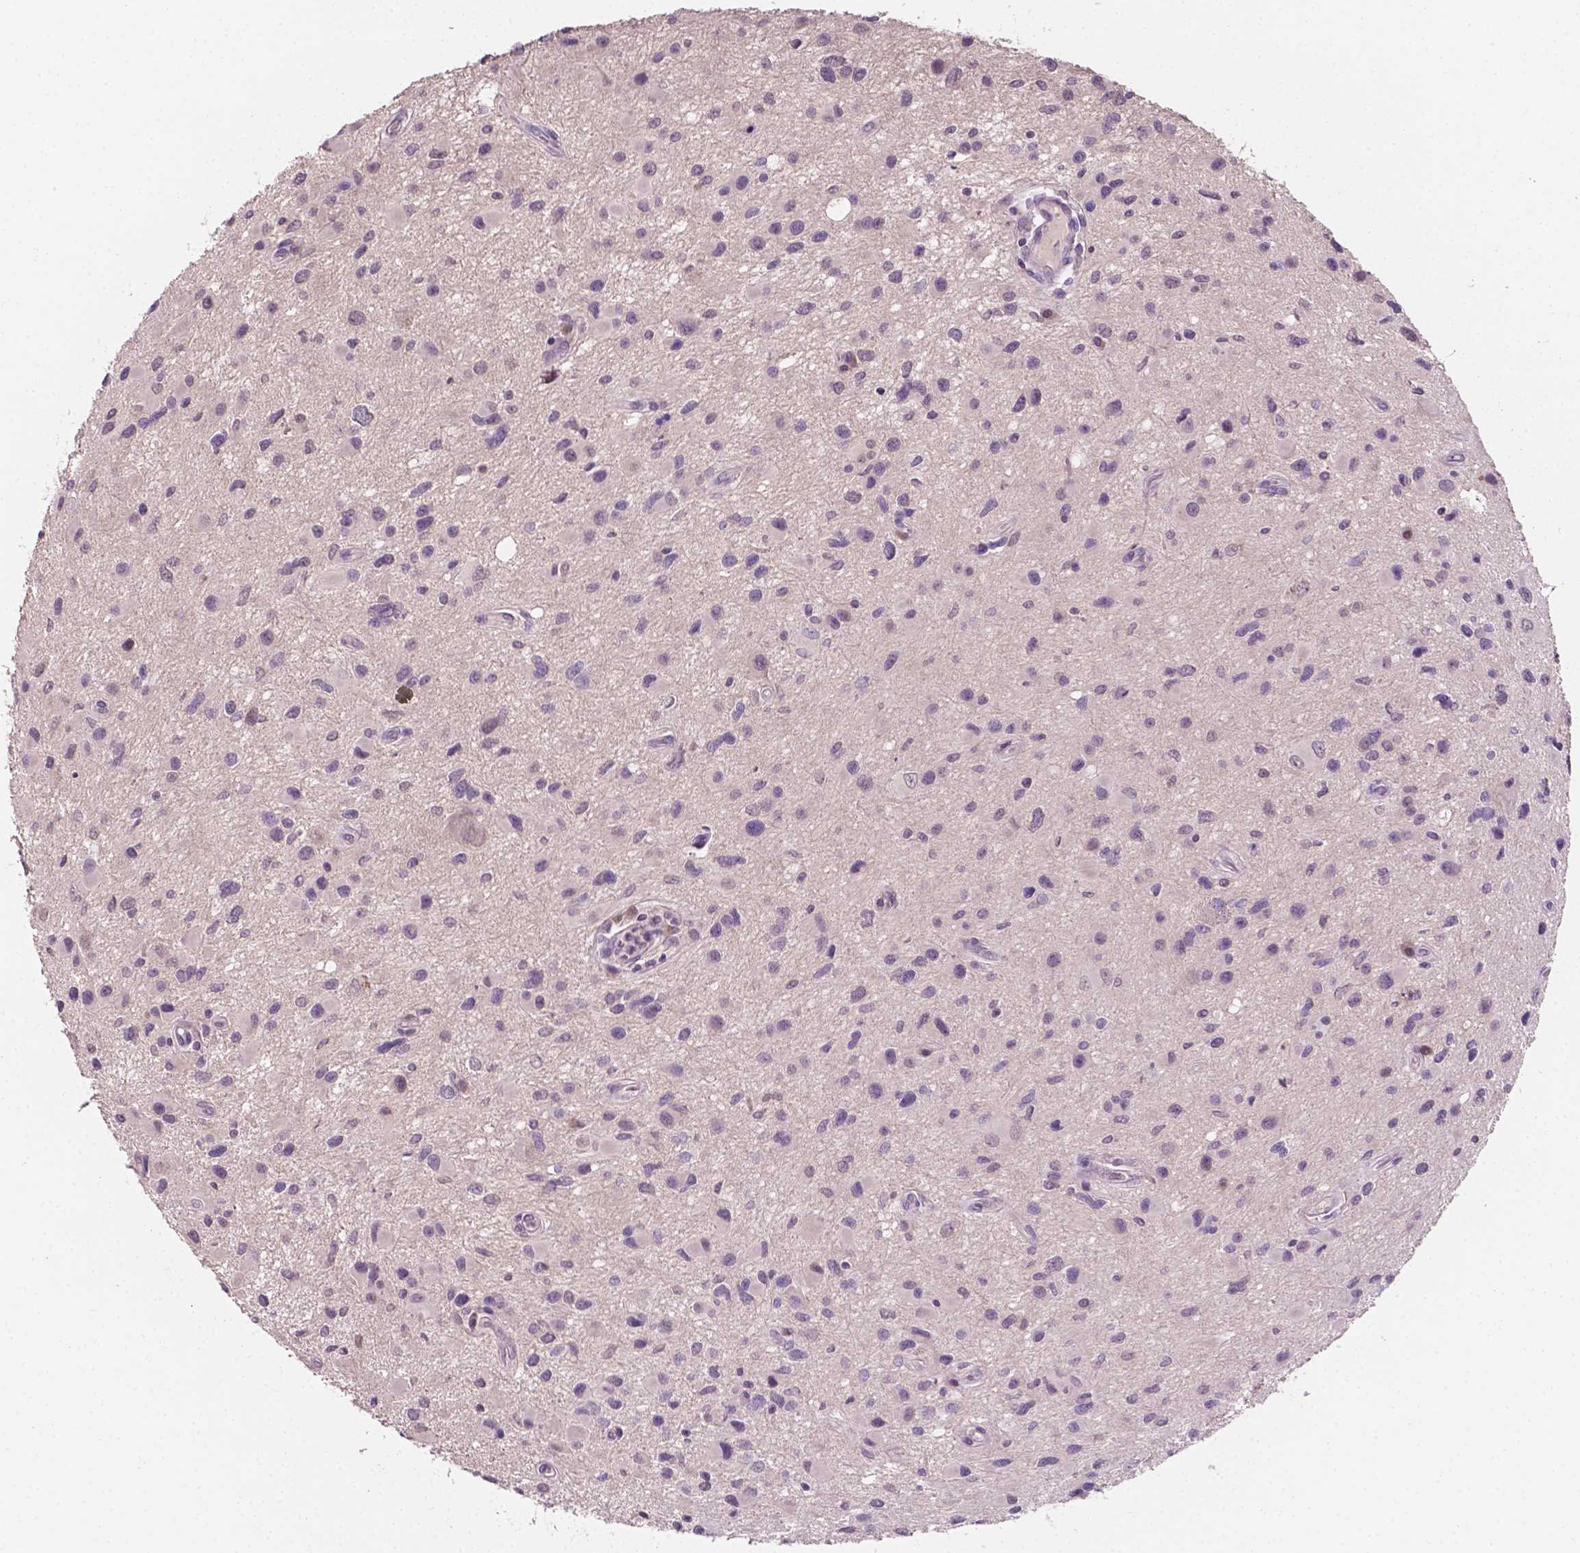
{"staining": {"intensity": "negative", "quantity": "none", "location": "none"}, "tissue": "glioma", "cell_type": "Tumor cells", "image_type": "cancer", "snomed": [{"axis": "morphology", "description": "Glioma, malignant, Low grade"}, {"axis": "topography", "description": "Brain"}], "caption": "Immunohistochemistry image of neoplastic tissue: glioma stained with DAB displays no significant protein positivity in tumor cells.", "gene": "MROH6", "patient": {"sex": "female", "age": 32}}